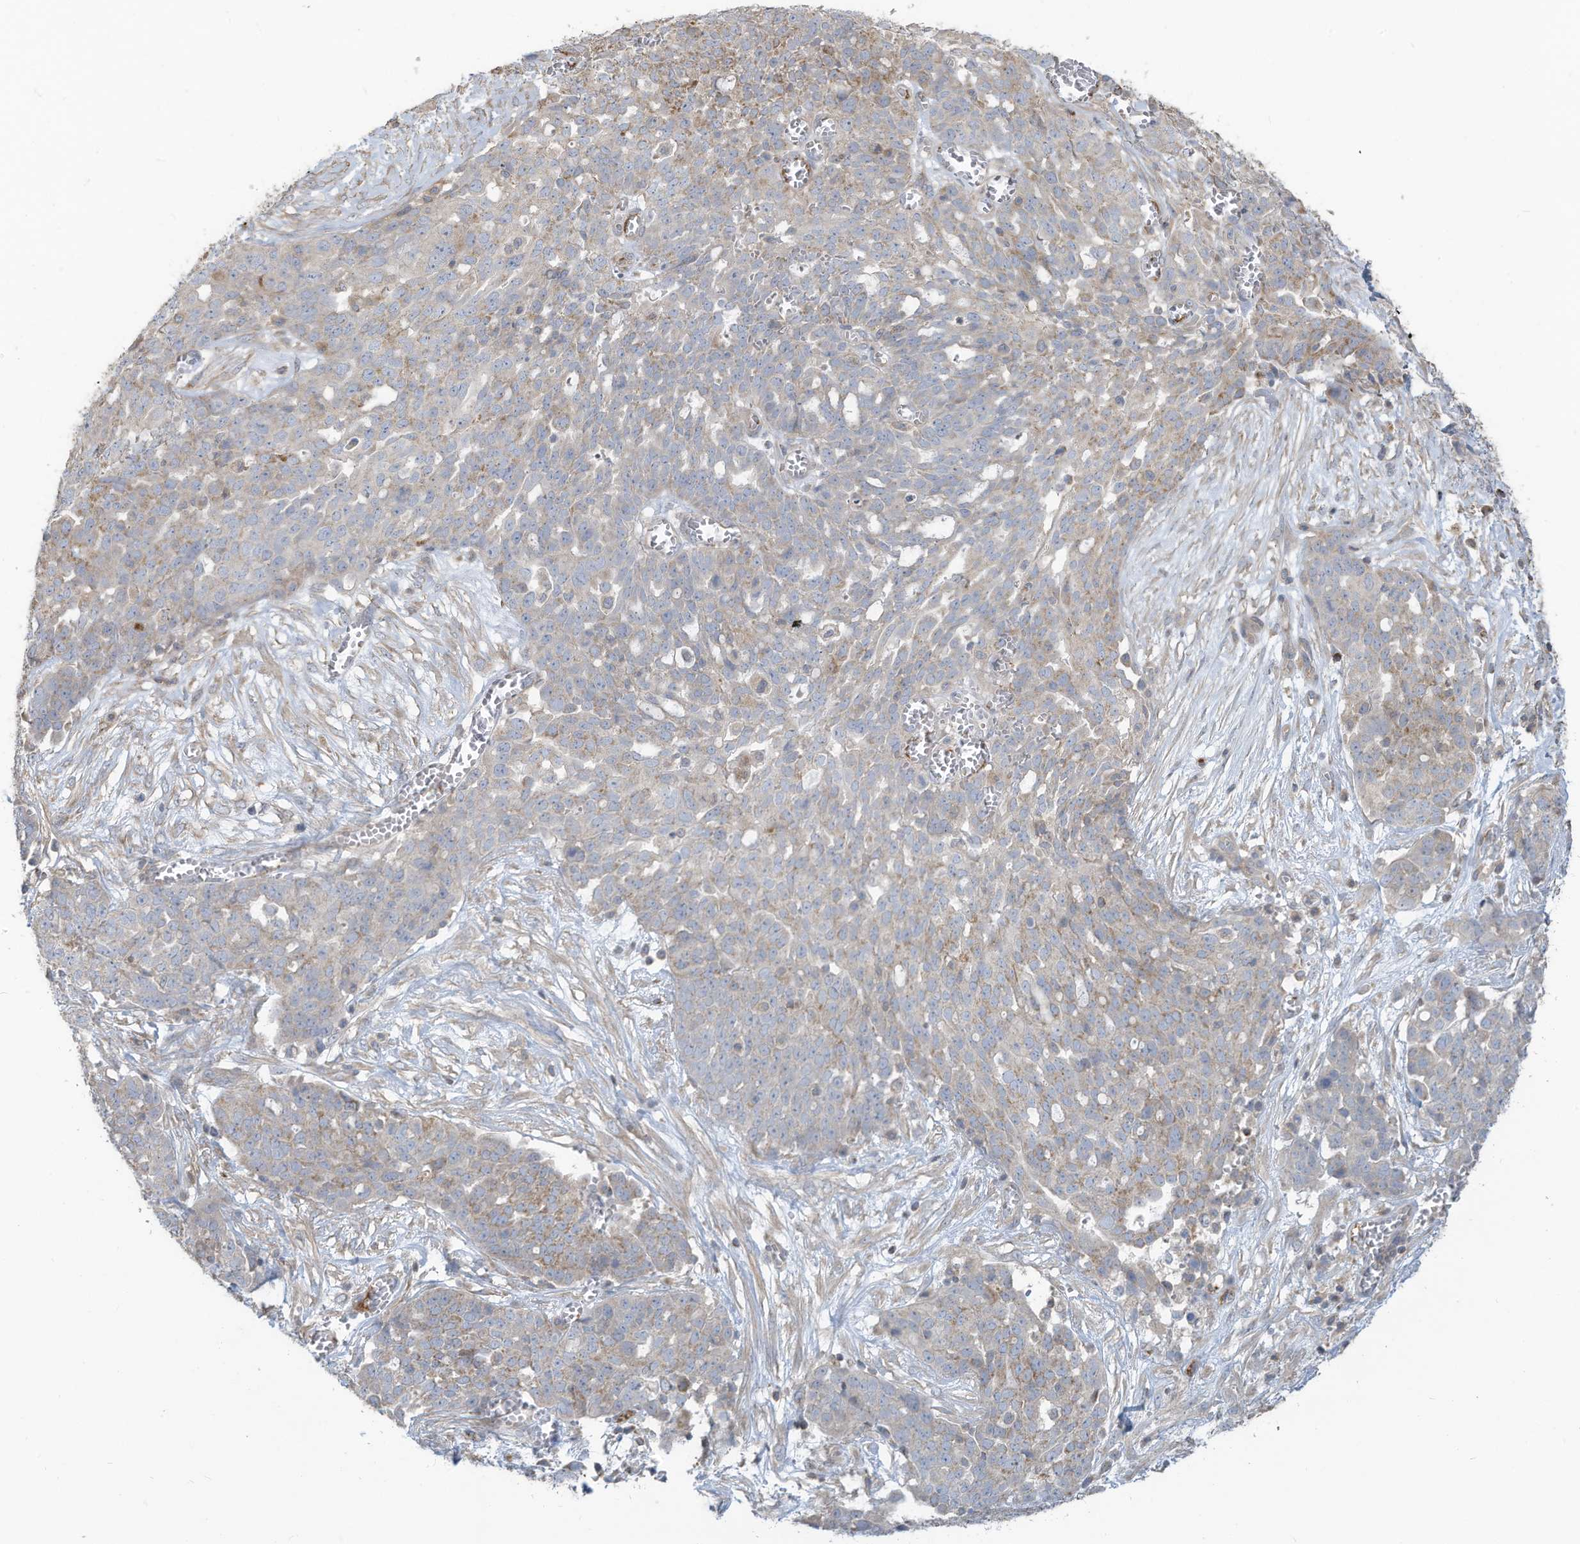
{"staining": {"intensity": "moderate", "quantity": "<25%", "location": "cytoplasmic/membranous"}, "tissue": "ovarian cancer", "cell_type": "Tumor cells", "image_type": "cancer", "snomed": [{"axis": "morphology", "description": "Cystadenocarcinoma, serous, NOS"}, {"axis": "topography", "description": "Soft tissue"}, {"axis": "topography", "description": "Ovary"}], "caption": "Immunohistochemical staining of human ovarian serous cystadenocarcinoma exhibits moderate cytoplasmic/membranous protein expression in about <25% of tumor cells.", "gene": "GTPBP2", "patient": {"sex": "female", "age": 57}}